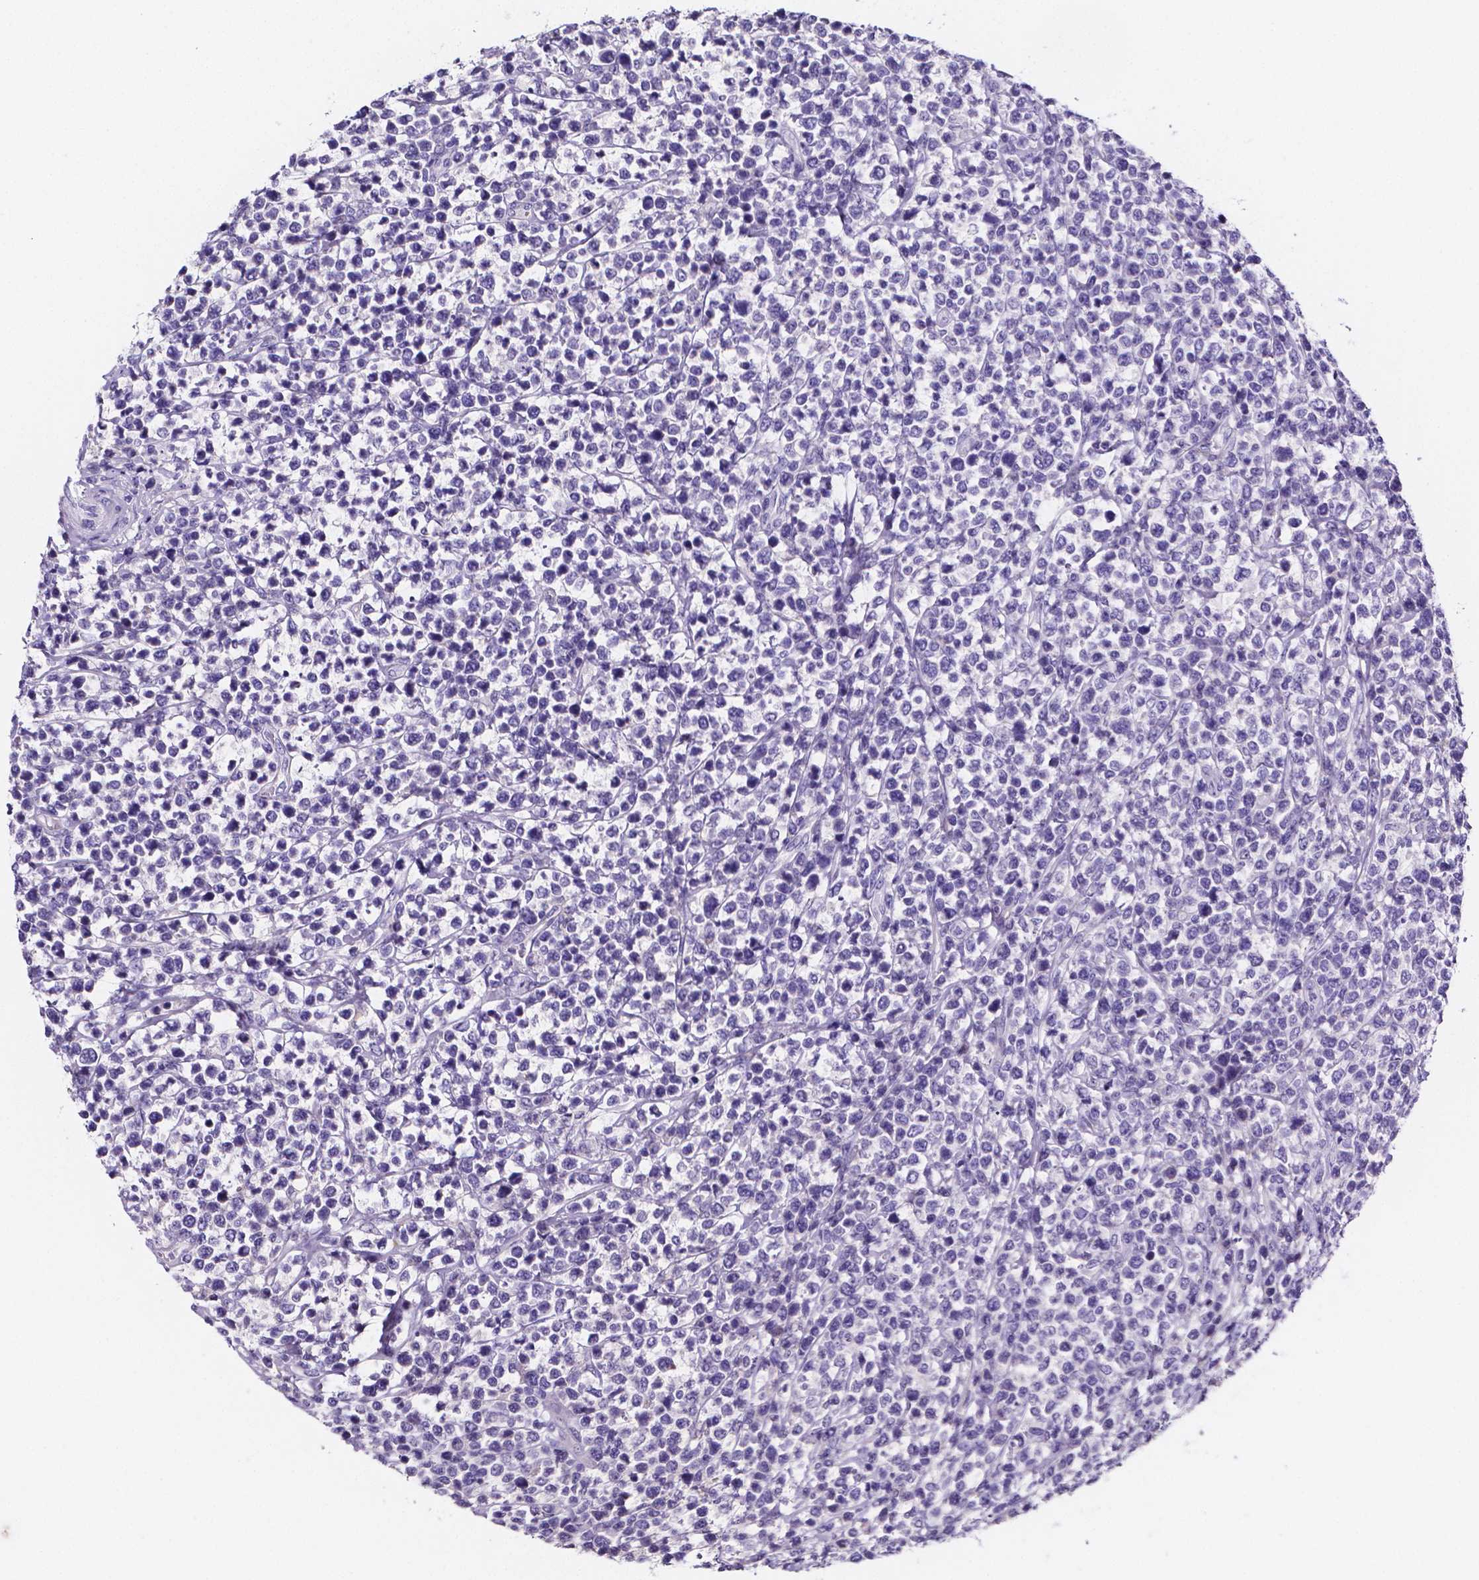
{"staining": {"intensity": "negative", "quantity": "none", "location": "none"}, "tissue": "lymphoma", "cell_type": "Tumor cells", "image_type": "cancer", "snomed": [{"axis": "morphology", "description": "Malignant lymphoma, non-Hodgkin's type, High grade"}, {"axis": "topography", "description": "Soft tissue"}], "caption": "The photomicrograph demonstrates no significant staining in tumor cells of high-grade malignant lymphoma, non-Hodgkin's type. (DAB (3,3'-diaminobenzidine) immunohistochemistry (IHC), high magnification).", "gene": "NRGN", "patient": {"sex": "female", "age": 56}}